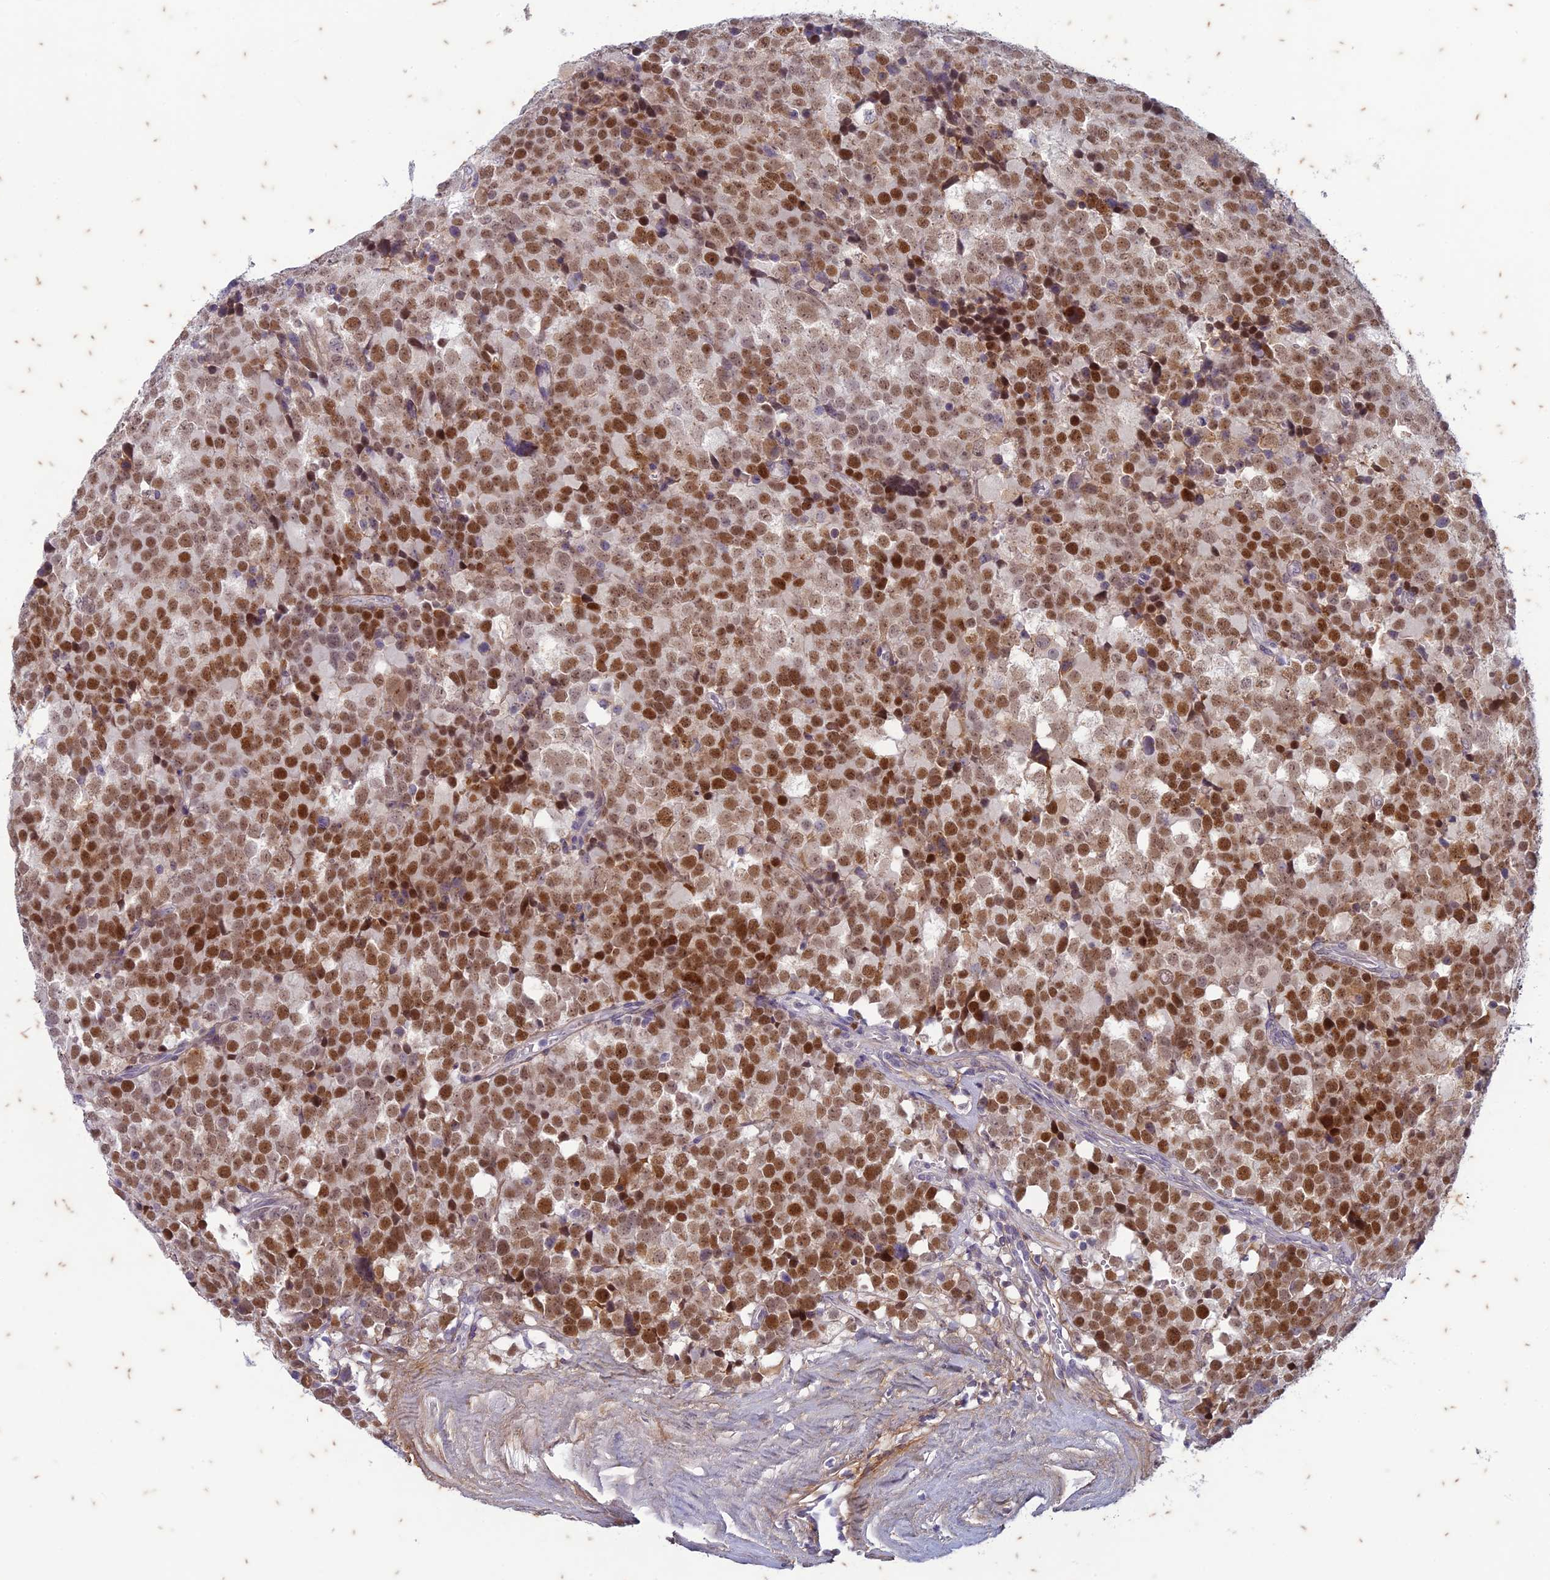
{"staining": {"intensity": "strong", "quantity": ">75%", "location": "nuclear"}, "tissue": "testis cancer", "cell_type": "Tumor cells", "image_type": "cancer", "snomed": [{"axis": "morphology", "description": "Seminoma, NOS"}, {"axis": "topography", "description": "Testis"}], "caption": "The histopathology image shows staining of testis seminoma, revealing strong nuclear protein staining (brown color) within tumor cells. (IHC, brightfield microscopy, high magnification).", "gene": "PABPN1L", "patient": {"sex": "male", "age": 71}}